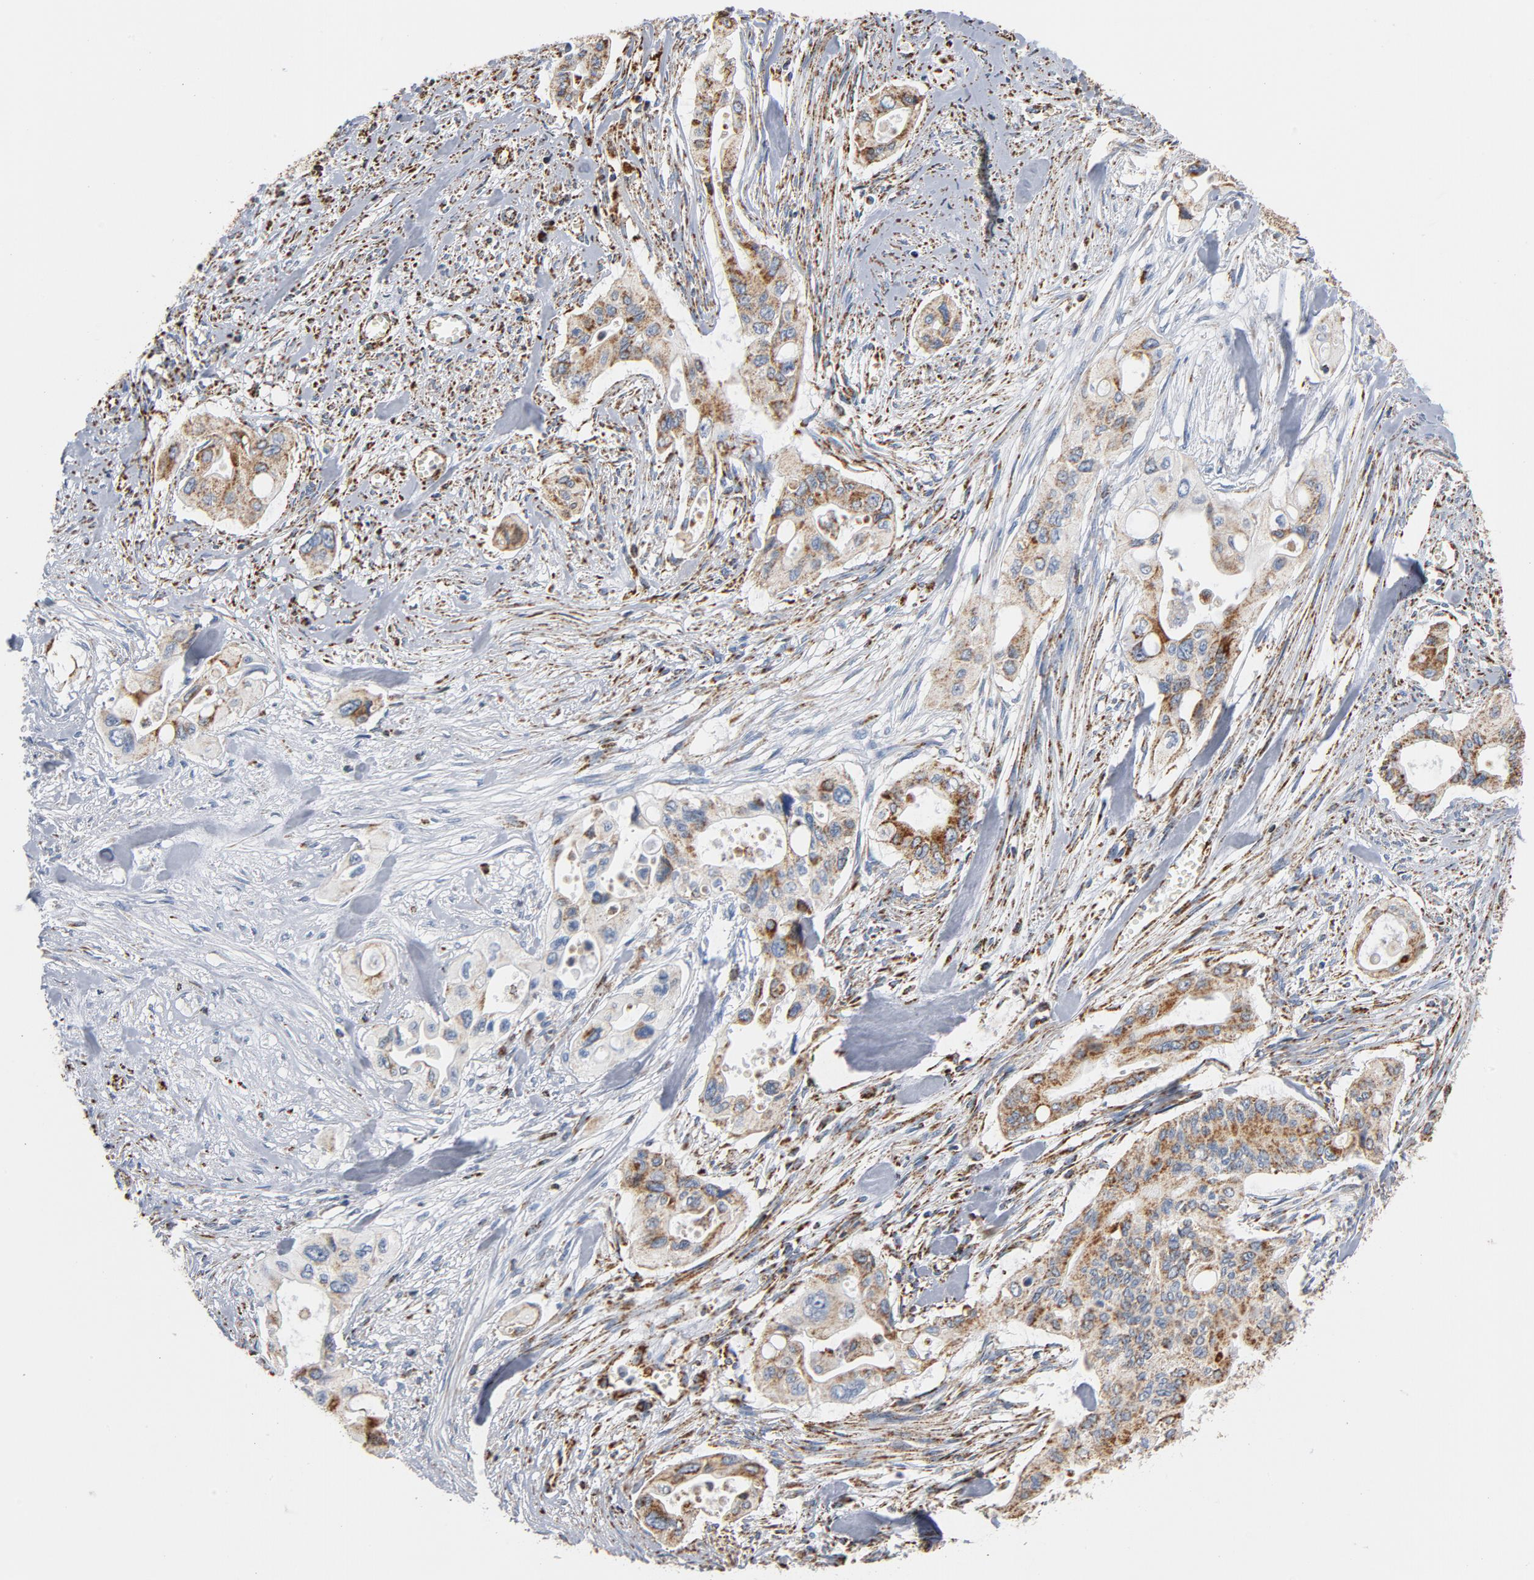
{"staining": {"intensity": "moderate", "quantity": ">75%", "location": "cytoplasmic/membranous"}, "tissue": "pancreatic cancer", "cell_type": "Tumor cells", "image_type": "cancer", "snomed": [{"axis": "morphology", "description": "Adenocarcinoma, NOS"}, {"axis": "topography", "description": "Pancreas"}], "caption": "Human pancreatic cancer stained with a protein marker displays moderate staining in tumor cells.", "gene": "NDUFS4", "patient": {"sex": "male", "age": 77}}